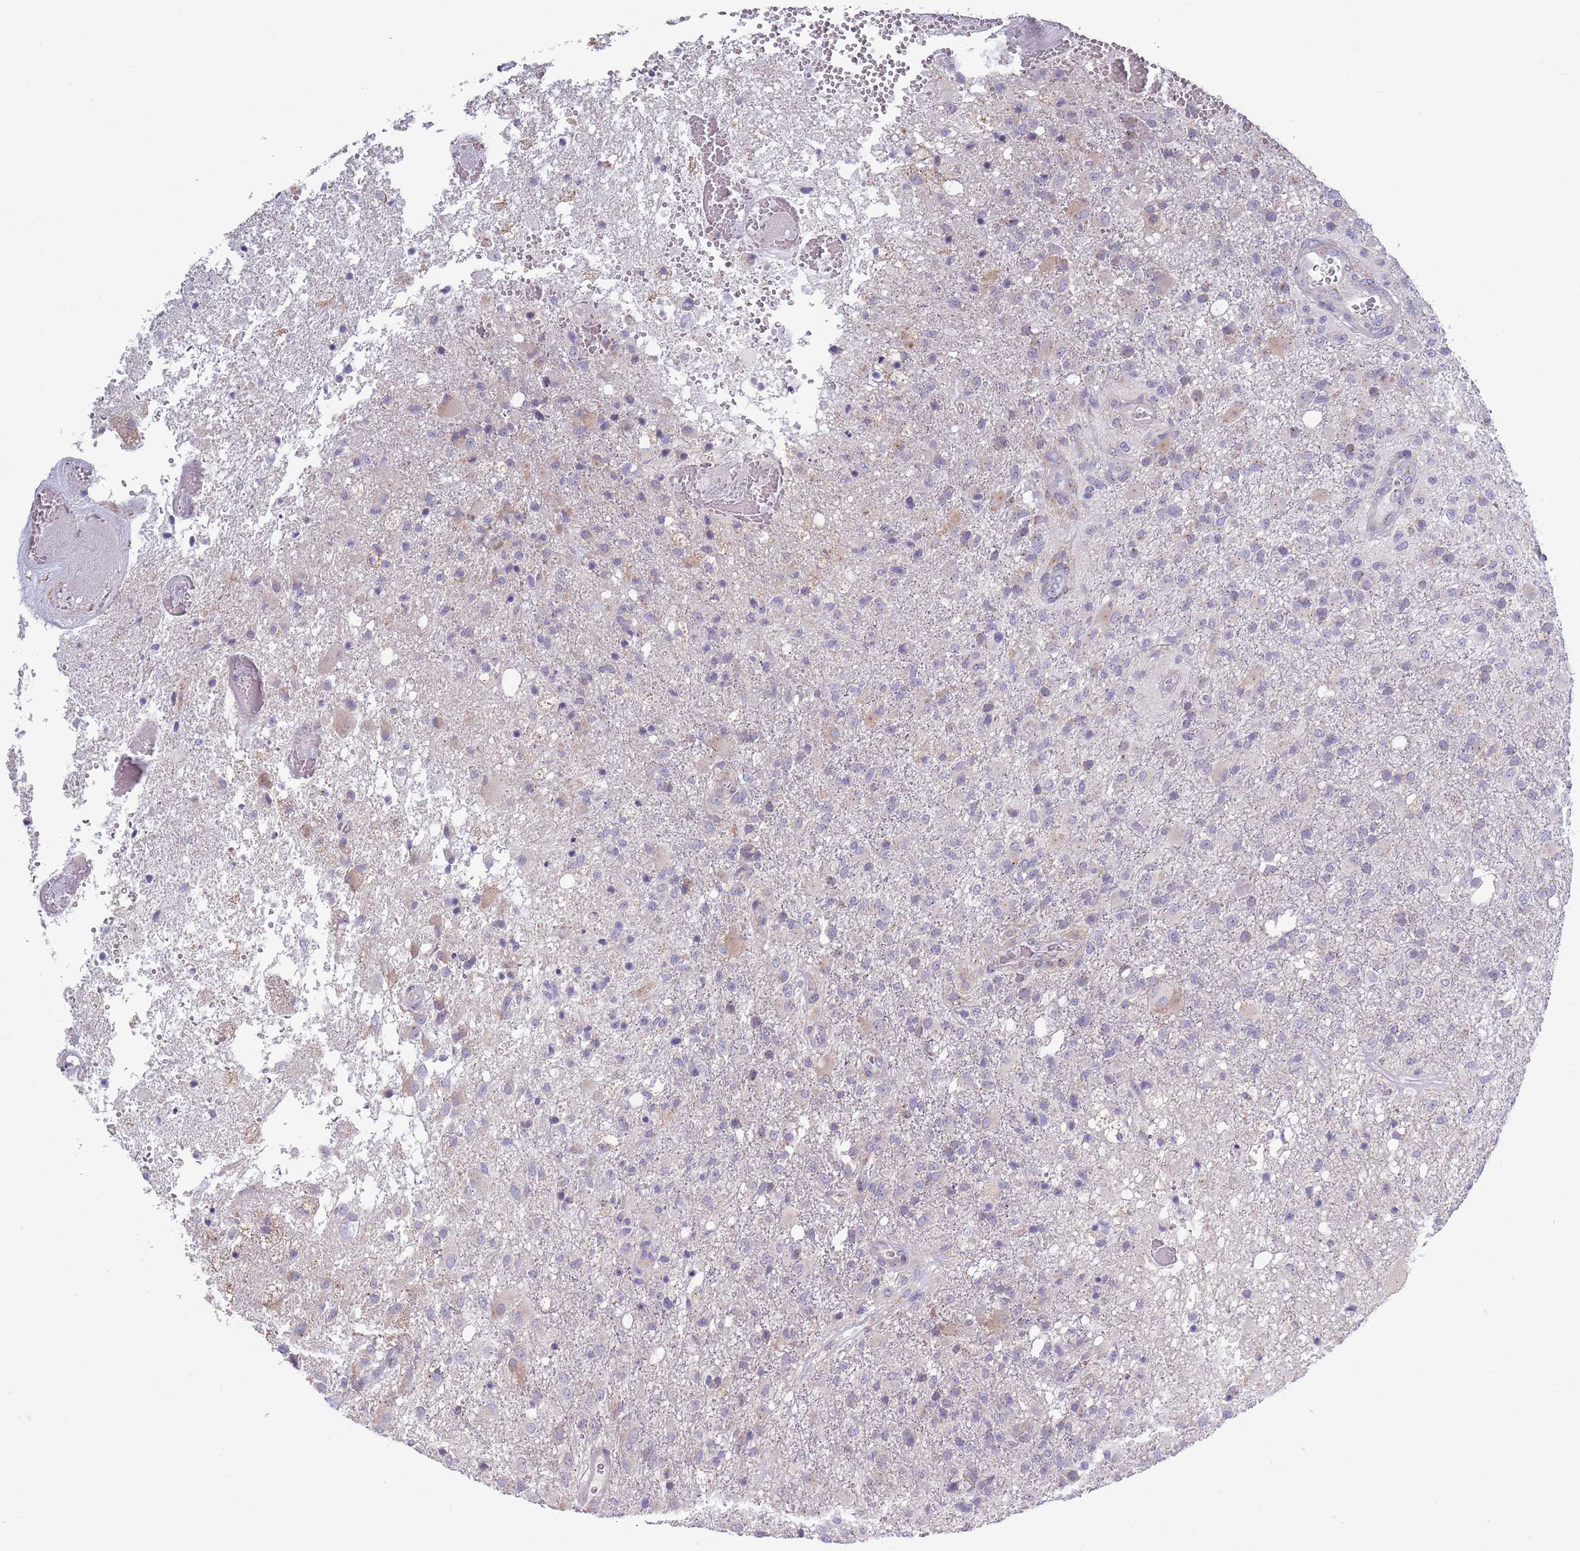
{"staining": {"intensity": "negative", "quantity": "none", "location": "none"}, "tissue": "glioma", "cell_type": "Tumor cells", "image_type": "cancer", "snomed": [{"axis": "morphology", "description": "Glioma, malignant, High grade"}, {"axis": "topography", "description": "Brain"}], "caption": "This image is of glioma stained with immunohistochemistry (IHC) to label a protein in brown with the nuclei are counter-stained blue. There is no expression in tumor cells.", "gene": "LTB", "patient": {"sex": "female", "age": 74}}